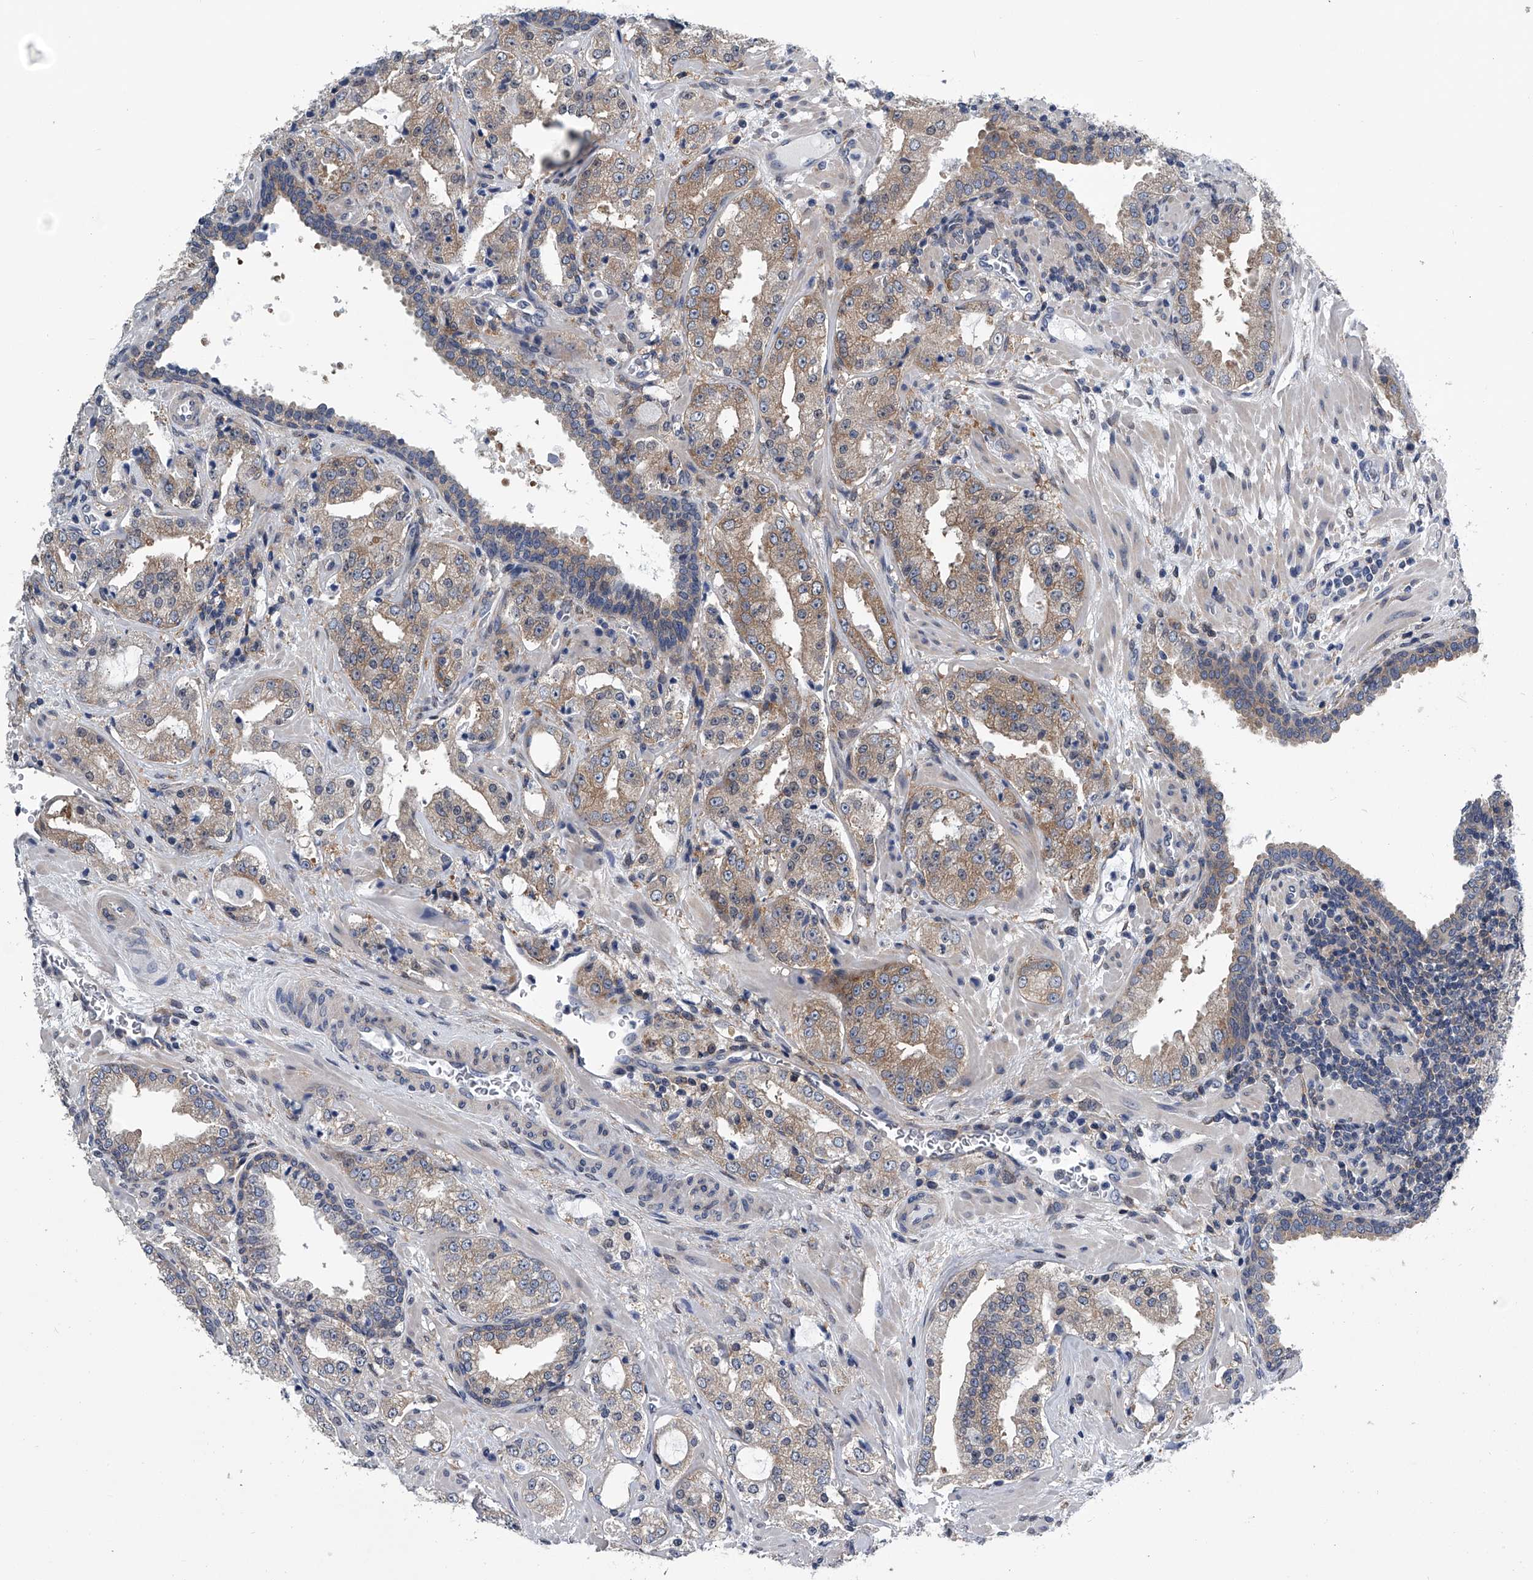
{"staining": {"intensity": "moderate", "quantity": "25%-75%", "location": "cytoplasmic/membranous"}, "tissue": "prostate cancer", "cell_type": "Tumor cells", "image_type": "cancer", "snomed": [{"axis": "morphology", "description": "Adenocarcinoma, High grade"}, {"axis": "topography", "description": "Prostate"}], "caption": "An immunohistochemistry photomicrograph of tumor tissue is shown. Protein staining in brown shows moderate cytoplasmic/membranous positivity in prostate high-grade adenocarcinoma within tumor cells. (DAB IHC with brightfield microscopy, high magnification).", "gene": "PPP2R5D", "patient": {"sex": "male", "age": 64}}